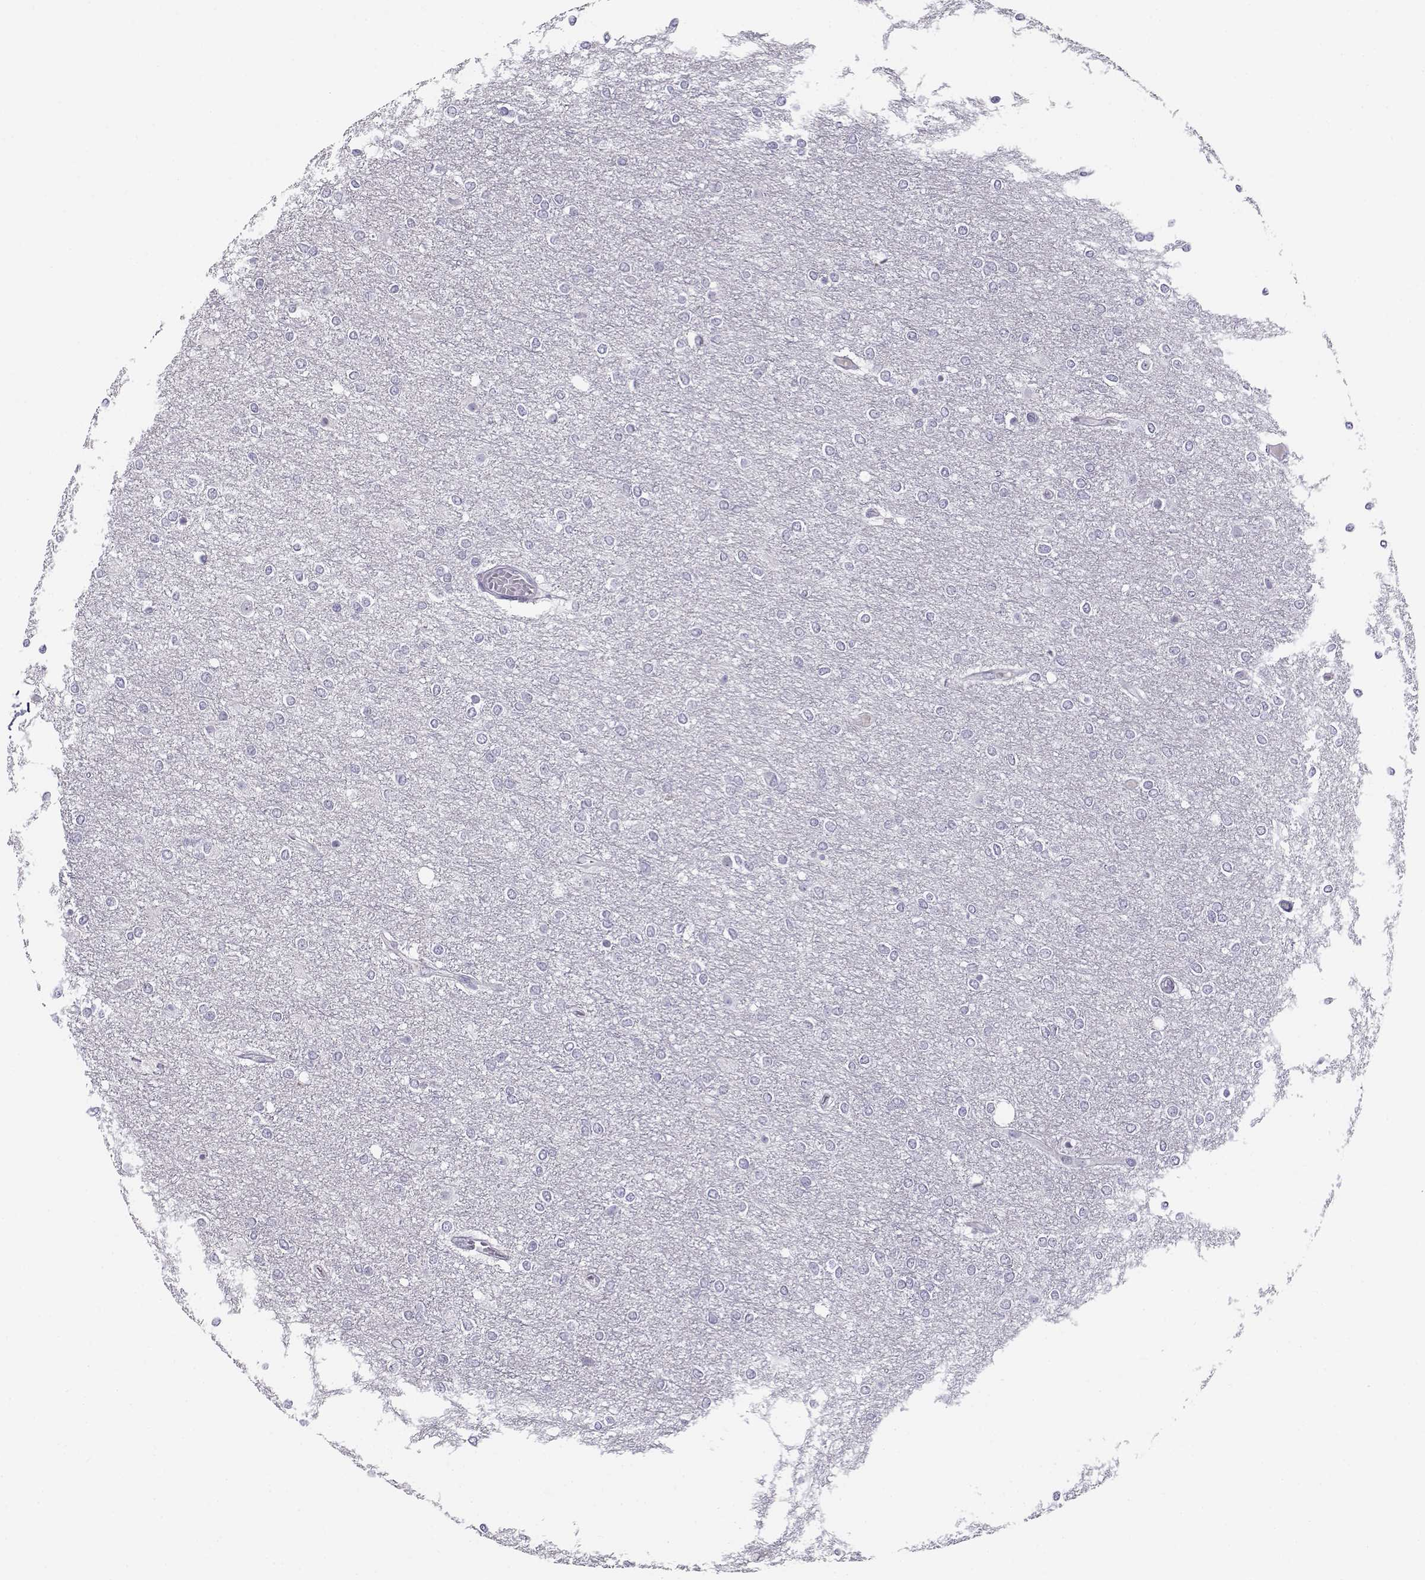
{"staining": {"intensity": "negative", "quantity": "none", "location": "none"}, "tissue": "glioma", "cell_type": "Tumor cells", "image_type": "cancer", "snomed": [{"axis": "morphology", "description": "Glioma, malignant, High grade"}, {"axis": "topography", "description": "Brain"}], "caption": "DAB (3,3'-diaminobenzidine) immunohistochemical staining of high-grade glioma (malignant) exhibits no significant staining in tumor cells.", "gene": "CFAP77", "patient": {"sex": "female", "age": 61}}